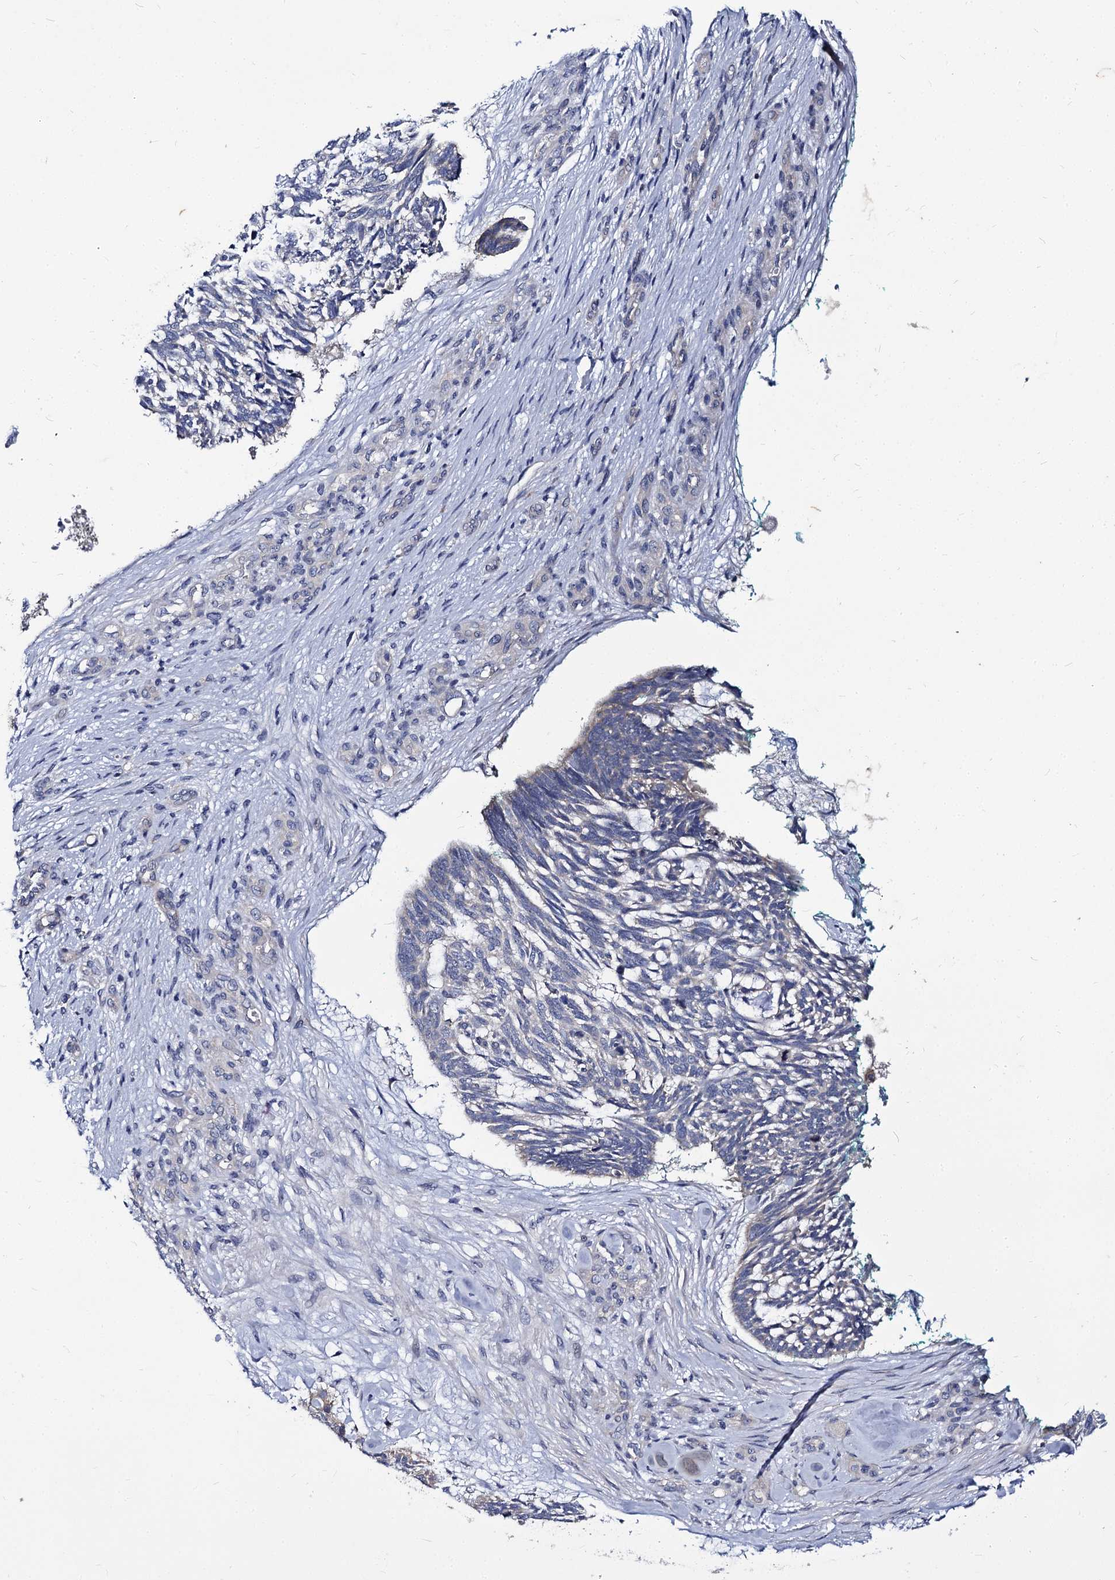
{"staining": {"intensity": "negative", "quantity": "none", "location": "none"}, "tissue": "skin cancer", "cell_type": "Tumor cells", "image_type": "cancer", "snomed": [{"axis": "morphology", "description": "Basal cell carcinoma"}, {"axis": "topography", "description": "Skin"}], "caption": "IHC of human basal cell carcinoma (skin) reveals no staining in tumor cells.", "gene": "PANX2", "patient": {"sex": "male", "age": 88}}